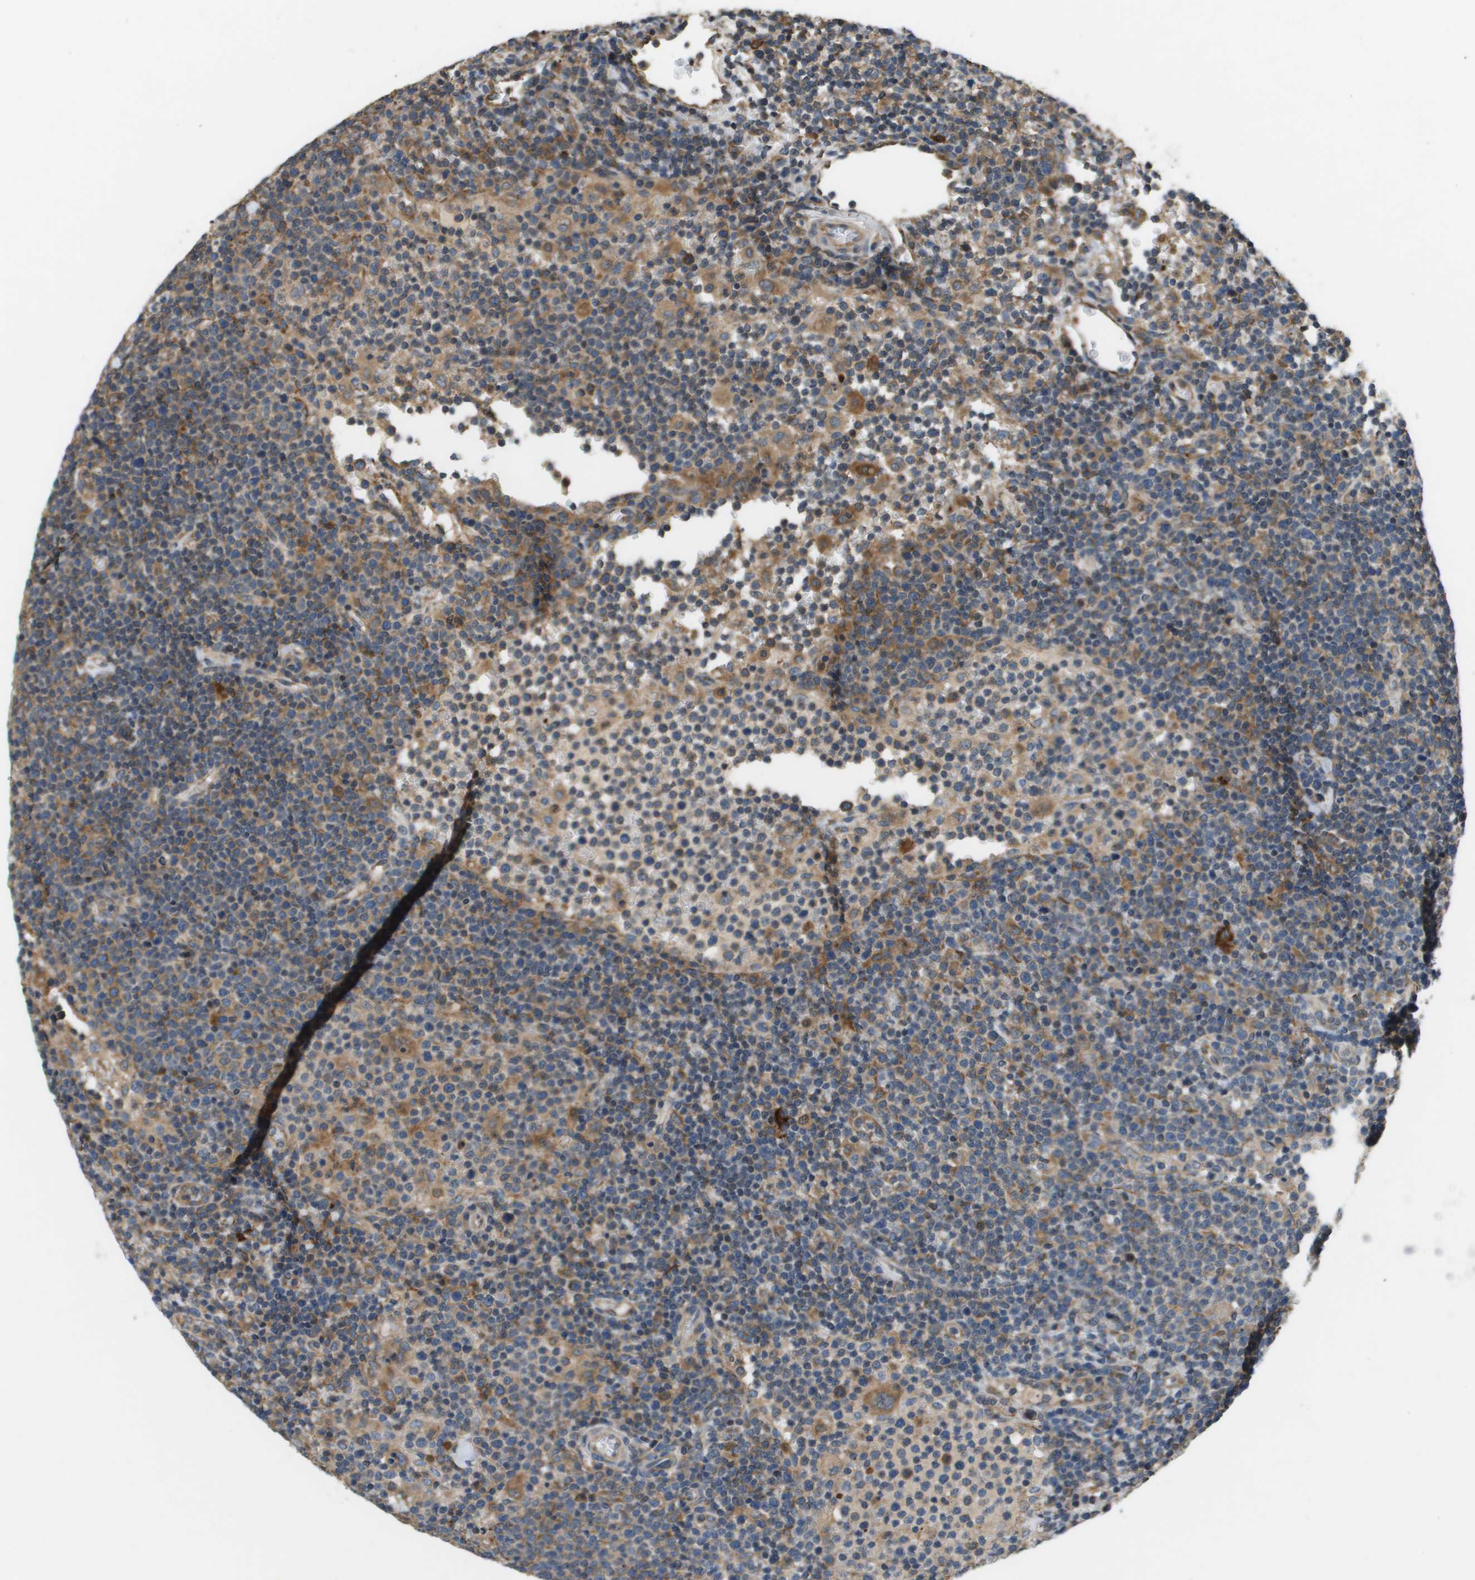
{"staining": {"intensity": "weak", "quantity": ">75%", "location": "cytoplasmic/membranous"}, "tissue": "lymphoma", "cell_type": "Tumor cells", "image_type": "cancer", "snomed": [{"axis": "morphology", "description": "Malignant lymphoma, non-Hodgkin's type, High grade"}, {"axis": "topography", "description": "Lymph node"}], "caption": "Tumor cells demonstrate weak cytoplasmic/membranous staining in approximately >75% of cells in high-grade malignant lymphoma, non-Hodgkin's type. The staining was performed using DAB to visualize the protein expression in brown, while the nuclei were stained in blue with hematoxylin (Magnification: 20x).", "gene": "SAMSN1", "patient": {"sex": "male", "age": 61}}